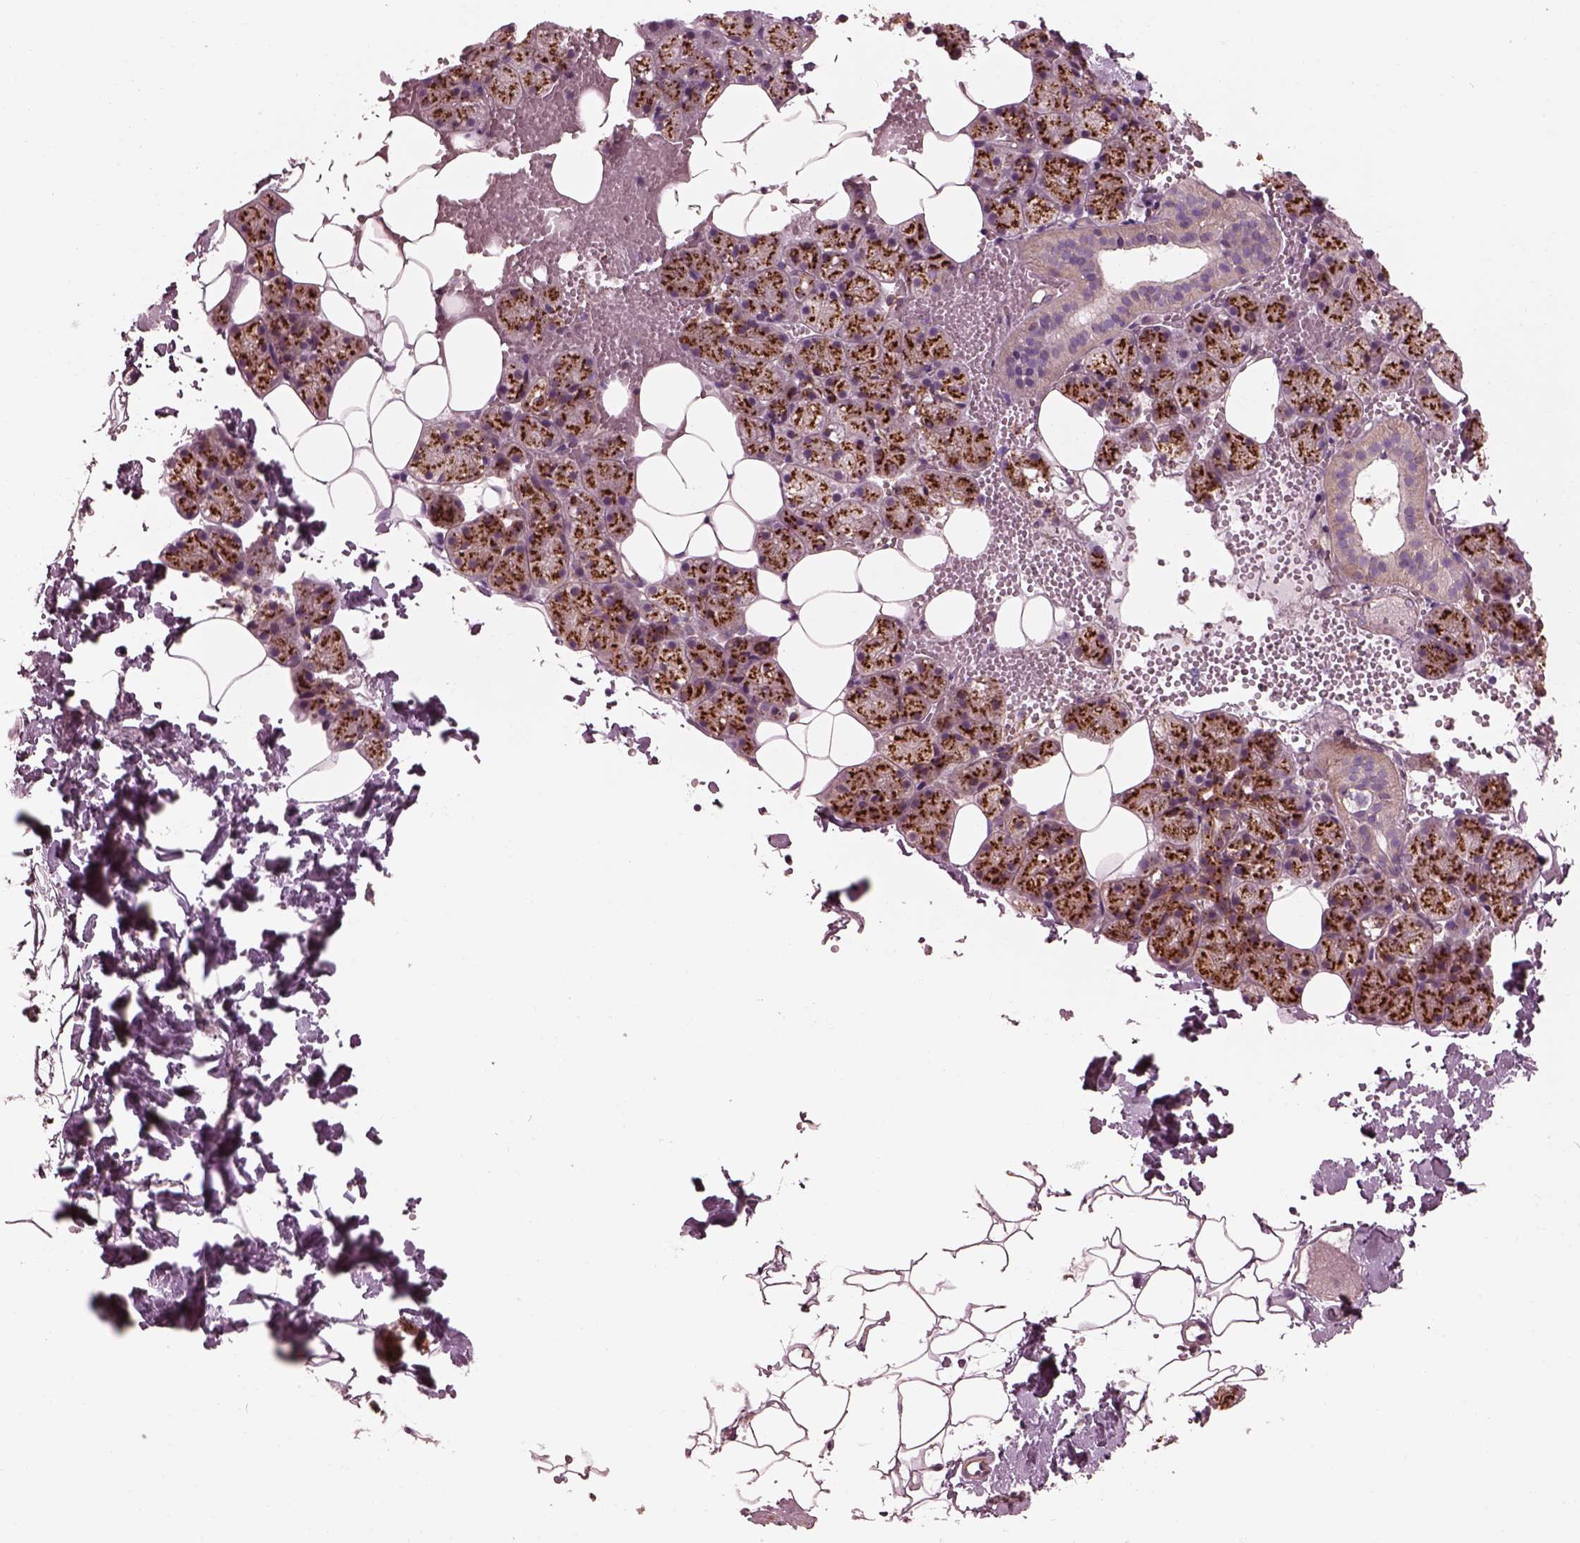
{"staining": {"intensity": "strong", "quantity": ">75%", "location": "cytoplasmic/membranous"}, "tissue": "salivary gland", "cell_type": "Glandular cells", "image_type": "normal", "snomed": [{"axis": "morphology", "description": "Normal tissue, NOS"}, {"axis": "topography", "description": "Salivary gland"}], "caption": "DAB immunohistochemical staining of unremarkable human salivary gland exhibits strong cytoplasmic/membranous protein positivity in approximately >75% of glandular cells. Ihc stains the protein of interest in brown and the nuclei are stained blue.", "gene": "ELAPOR1", "patient": {"sex": "male", "age": 38}}